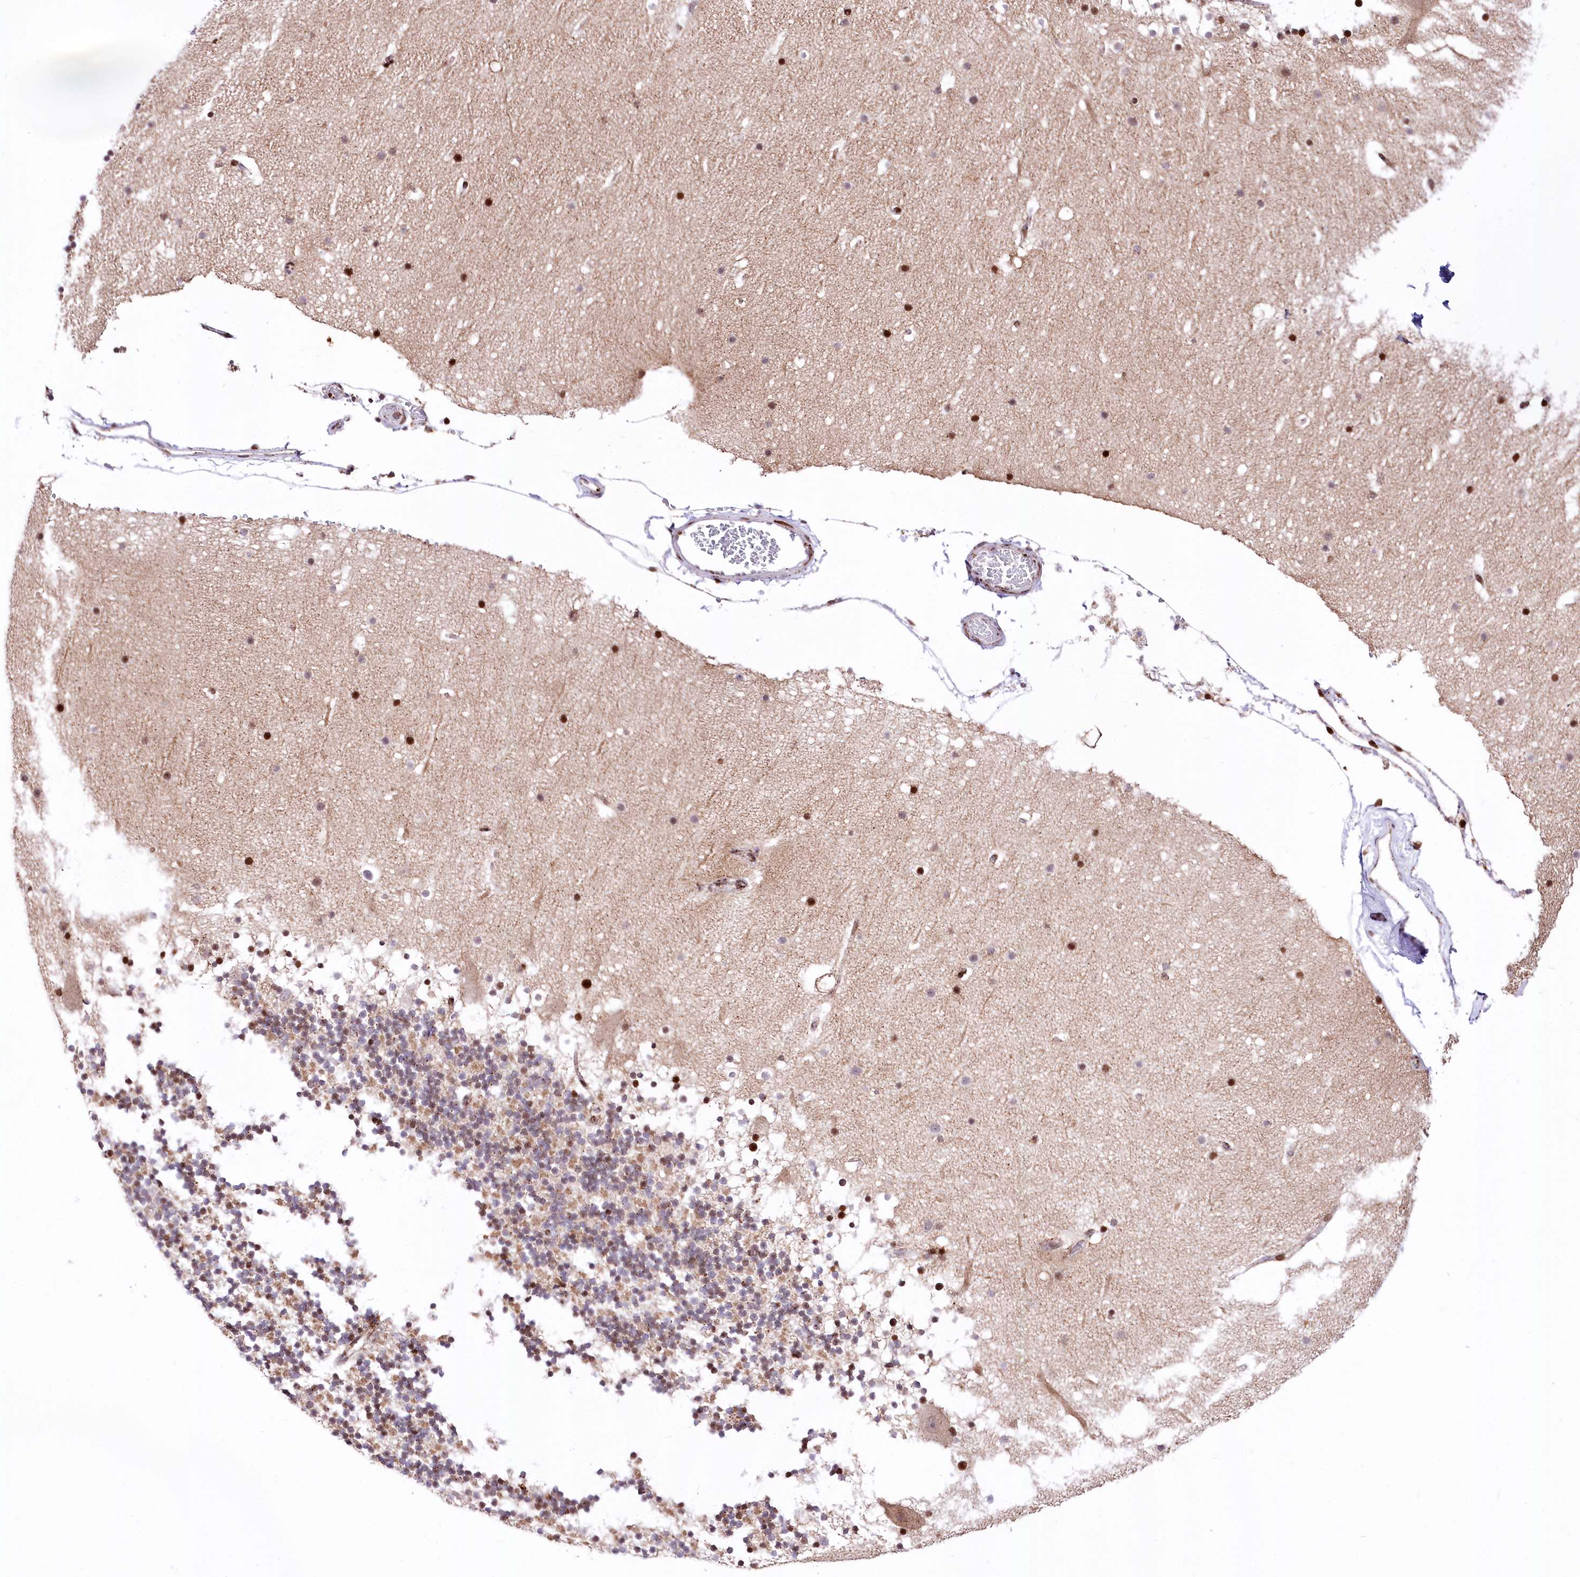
{"staining": {"intensity": "weak", "quantity": "<25%", "location": "cytoplasmic/membranous"}, "tissue": "cerebellum", "cell_type": "Cells in granular layer", "image_type": "normal", "snomed": [{"axis": "morphology", "description": "Normal tissue, NOS"}, {"axis": "topography", "description": "Cerebellum"}], "caption": "Normal cerebellum was stained to show a protein in brown. There is no significant staining in cells in granular layer. The staining was performed using DAB (3,3'-diaminobenzidine) to visualize the protein expression in brown, while the nuclei were stained in blue with hematoxylin (Magnification: 20x).", "gene": "ZFYVE27", "patient": {"sex": "male", "age": 57}}